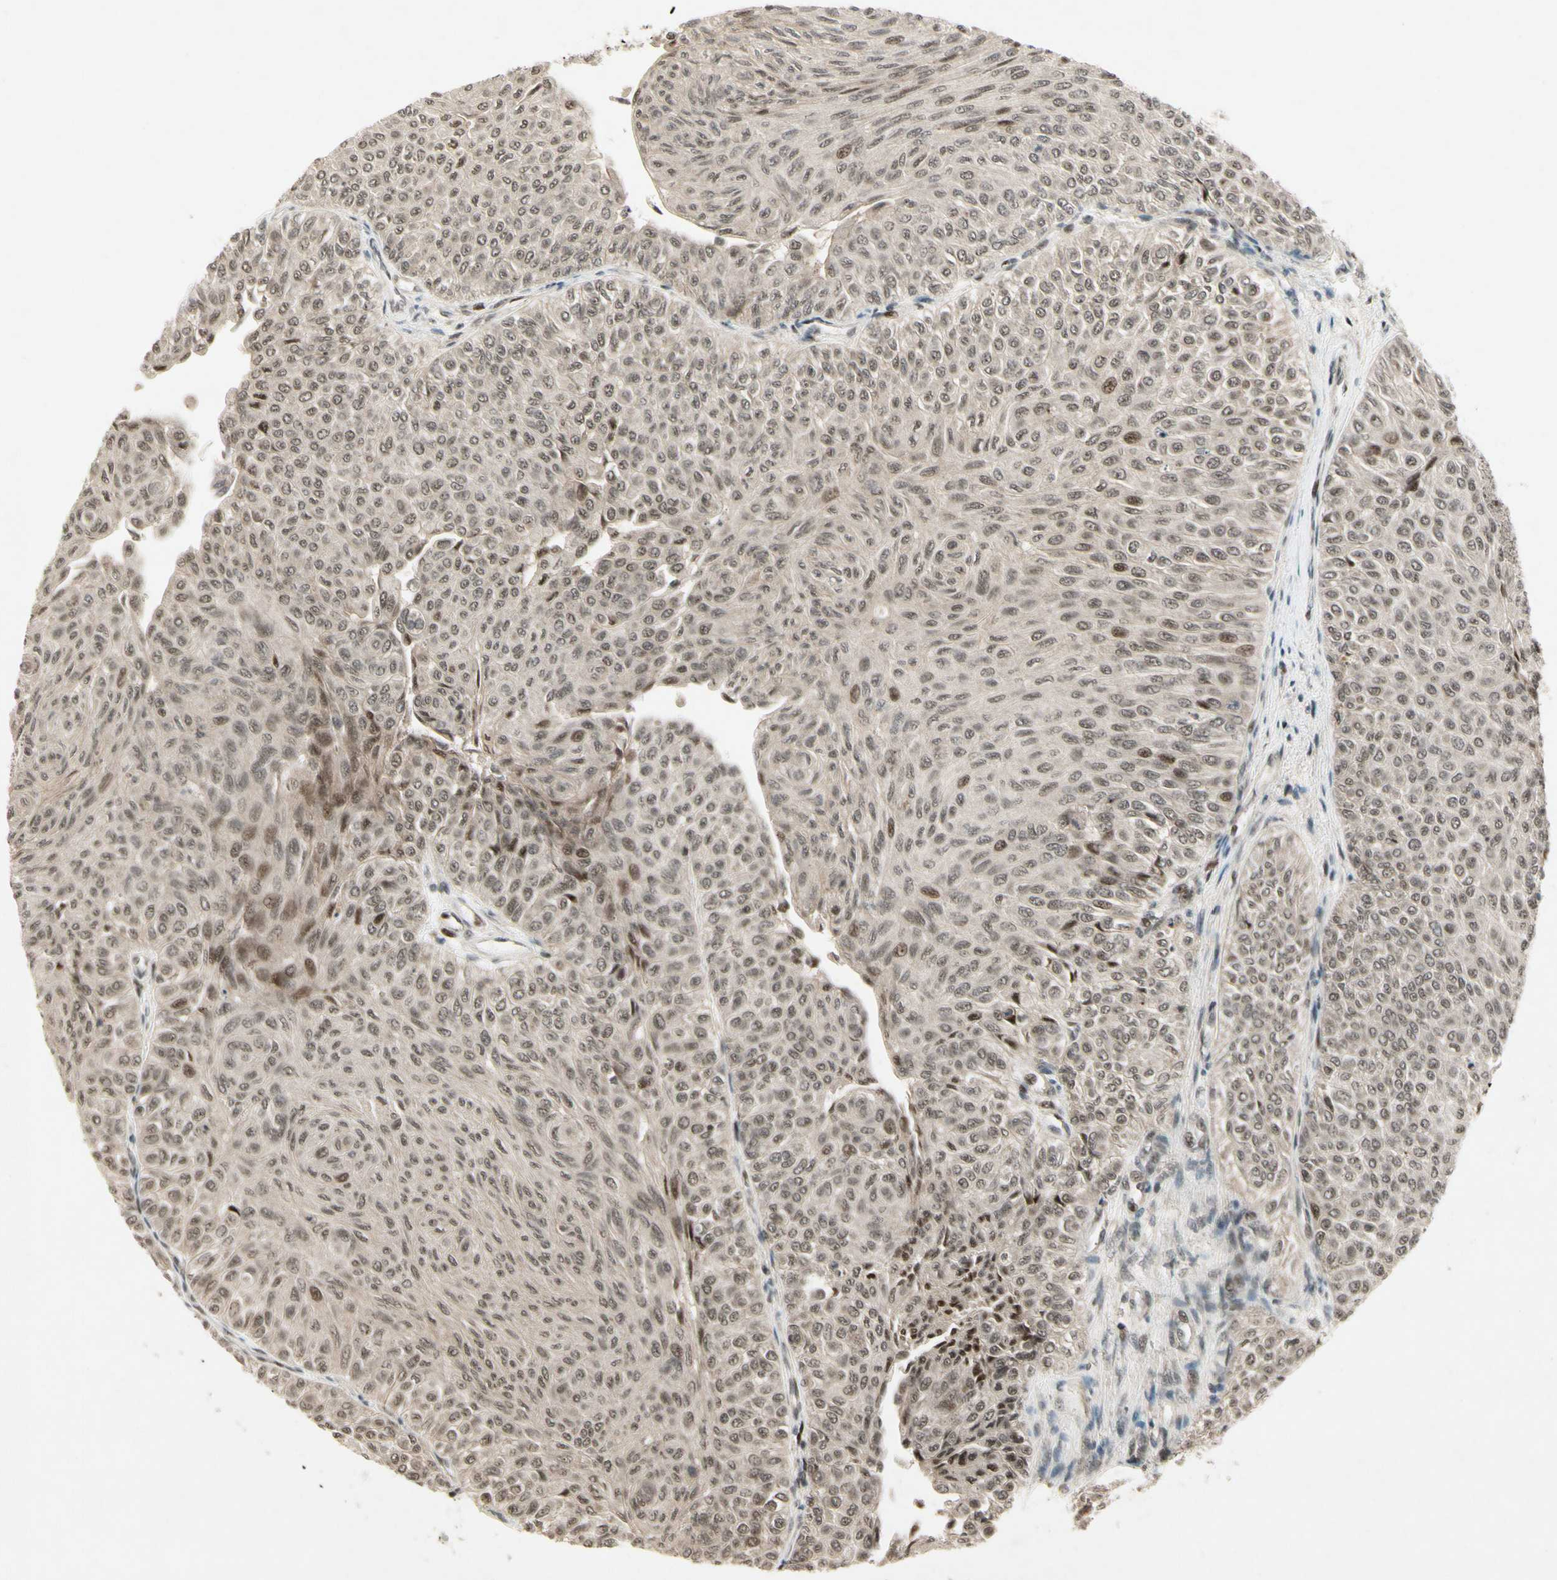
{"staining": {"intensity": "weak", "quantity": "25%-75%", "location": "nuclear"}, "tissue": "urothelial cancer", "cell_type": "Tumor cells", "image_type": "cancer", "snomed": [{"axis": "morphology", "description": "Urothelial carcinoma, Low grade"}, {"axis": "topography", "description": "Urinary bladder"}], "caption": "A brown stain highlights weak nuclear positivity of a protein in human urothelial cancer tumor cells. (IHC, brightfield microscopy, high magnification).", "gene": "CDK11A", "patient": {"sex": "male", "age": 78}}